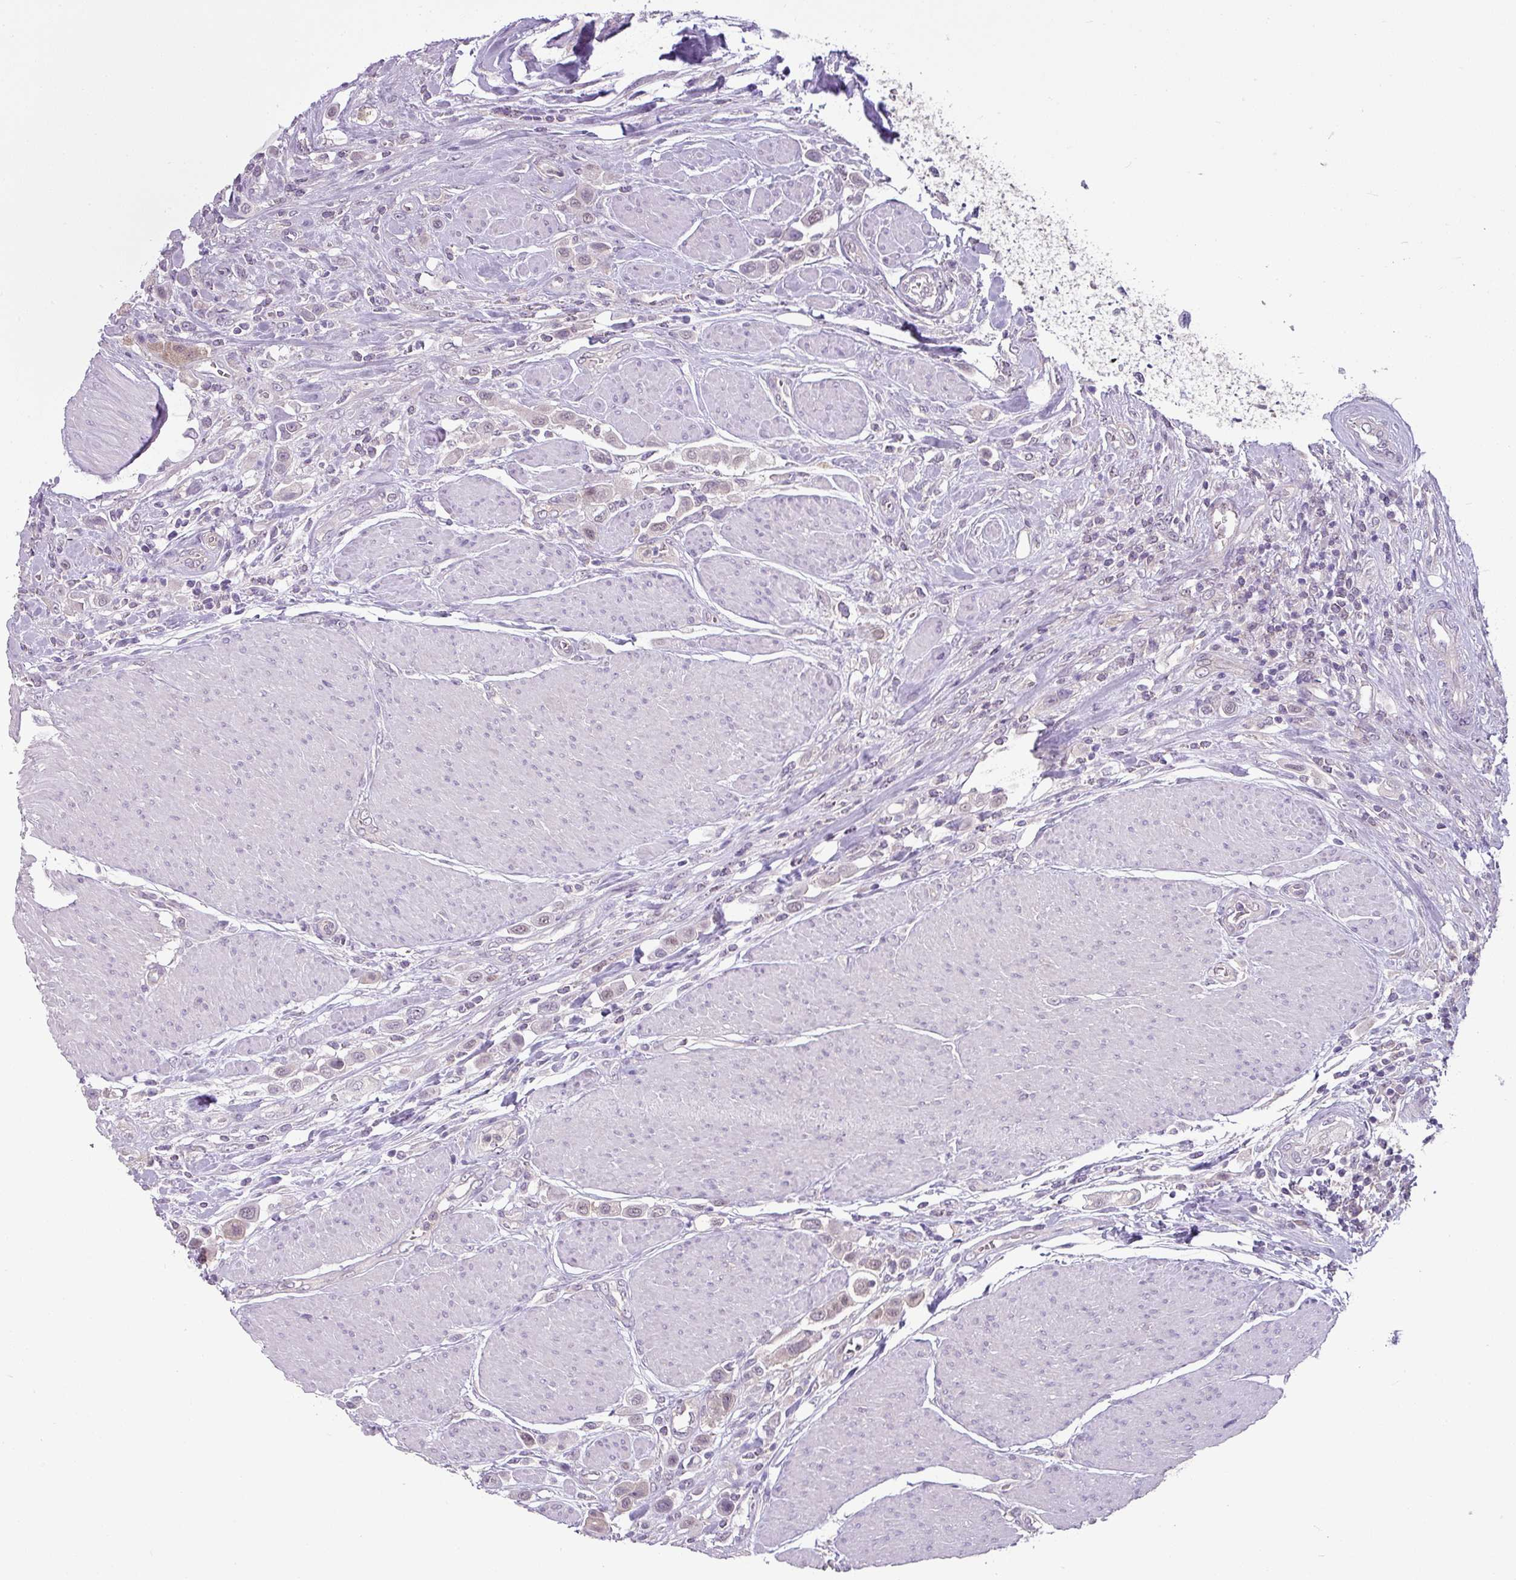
{"staining": {"intensity": "moderate", "quantity": "<25%", "location": "cytoplasmic/membranous,nuclear"}, "tissue": "urothelial cancer", "cell_type": "Tumor cells", "image_type": "cancer", "snomed": [{"axis": "morphology", "description": "Urothelial carcinoma, High grade"}, {"axis": "topography", "description": "Urinary bladder"}], "caption": "An IHC image of tumor tissue is shown. Protein staining in brown labels moderate cytoplasmic/membranous and nuclear positivity in urothelial carcinoma (high-grade) within tumor cells.", "gene": "TTLL12", "patient": {"sex": "male", "age": 50}}